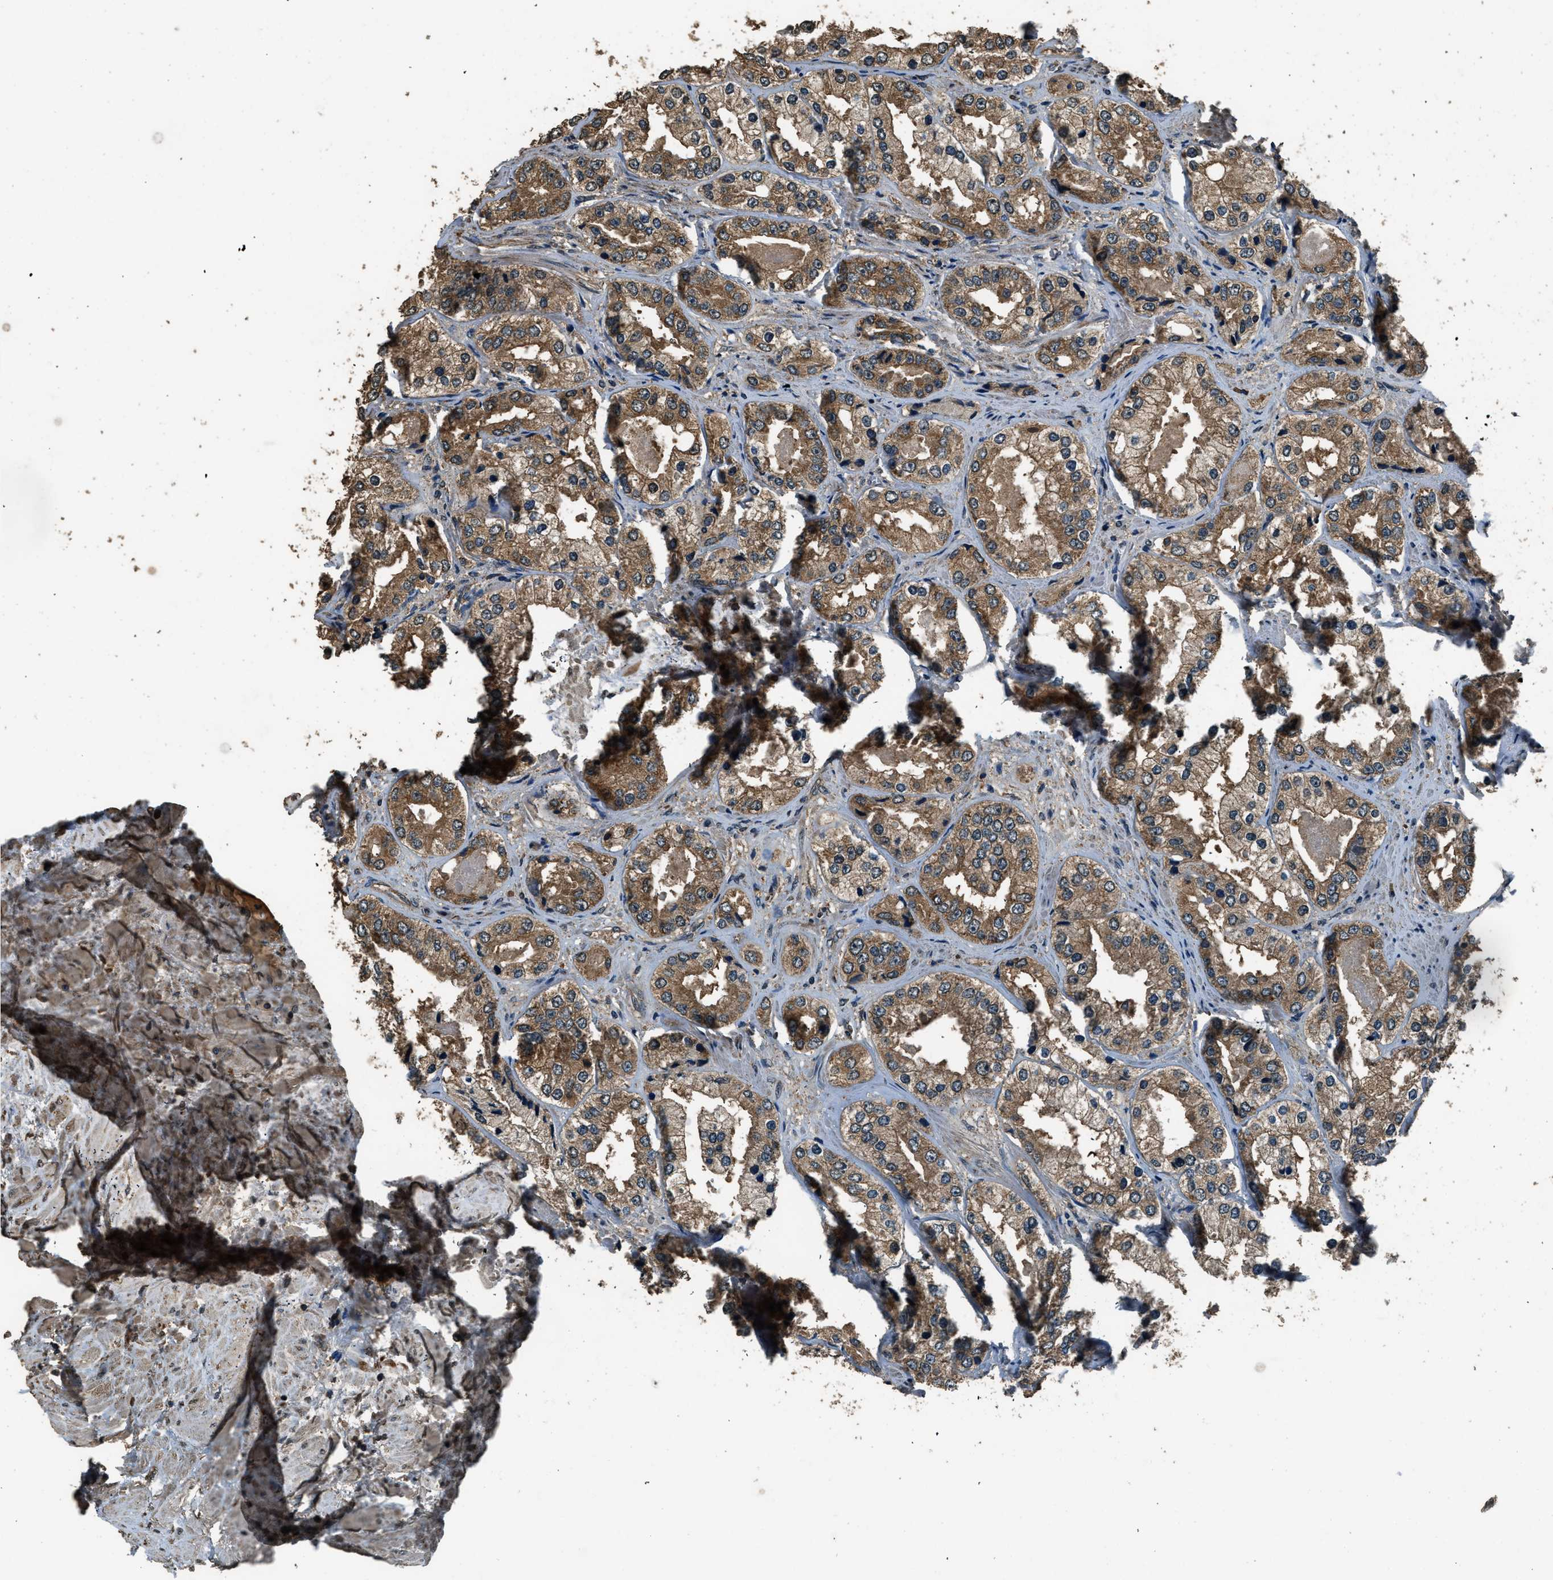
{"staining": {"intensity": "moderate", "quantity": ">75%", "location": "cytoplasmic/membranous"}, "tissue": "prostate cancer", "cell_type": "Tumor cells", "image_type": "cancer", "snomed": [{"axis": "morphology", "description": "Adenocarcinoma, High grade"}, {"axis": "topography", "description": "Prostate"}], "caption": "This is a photomicrograph of immunohistochemistry staining of prostate cancer, which shows moderate staining in the cytoplasmic/membranous of tumor cells.", "gene": "SALL3", "patient": {"sex": "male", "age": 61}}